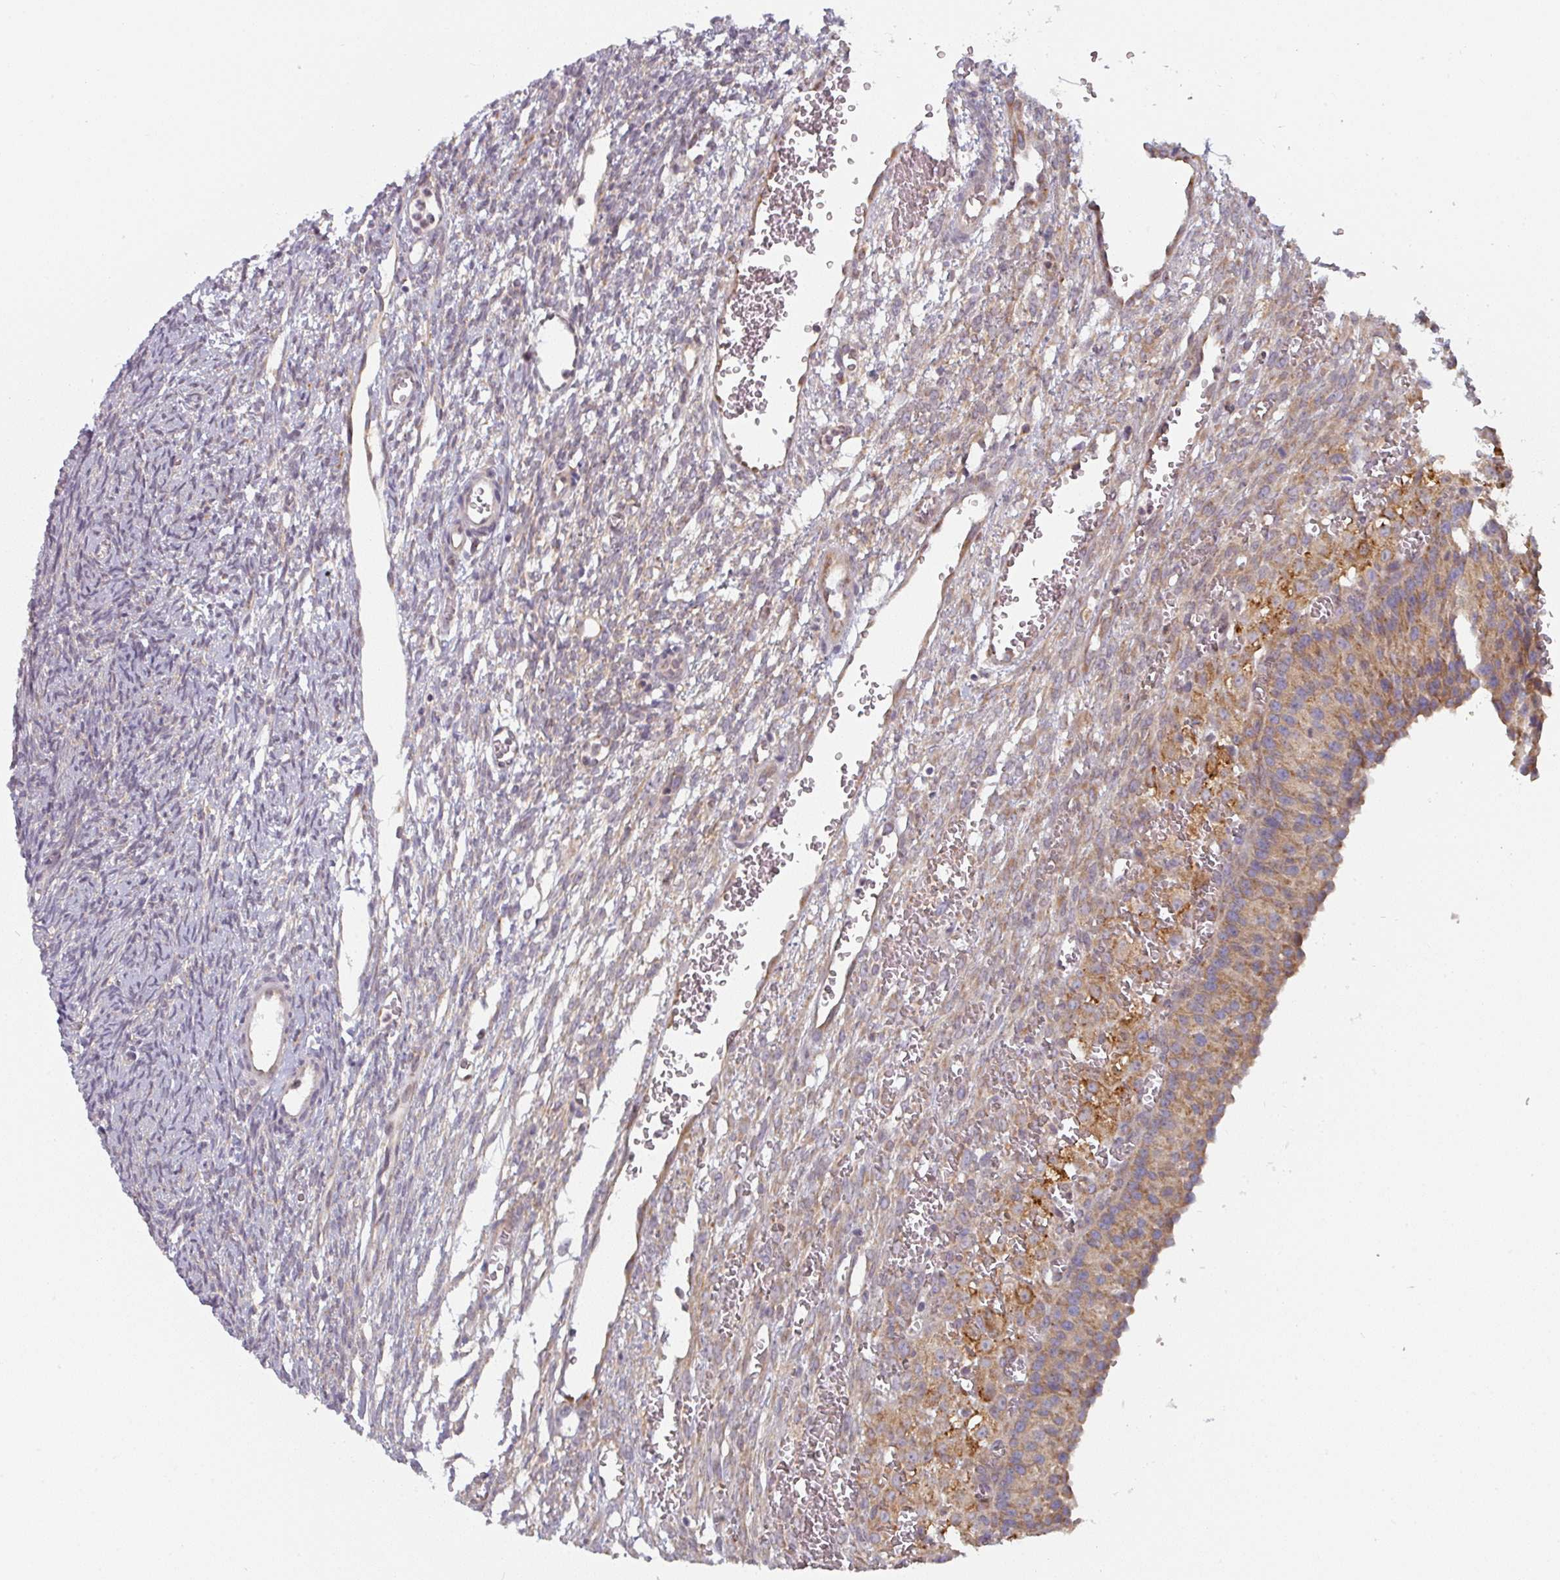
{"staining": {"intensity": "negative", "quantity": "none", "location": "none"}, "tissue": "ovary", "cell_type": "Ovarian stroma cells", "image_type": "normal", "snomed": [{"axis": "morphology", "description": "Normal tissue, NOS"}, {"axis": "topography", "description": "Ovary"}], "caption": "Protein analysis of unremarkable ovary demonstrates no significant expression in ovarian stroma cells.", "gene": "TAPT1", "patient": {"sex": "female", "age": 39}}